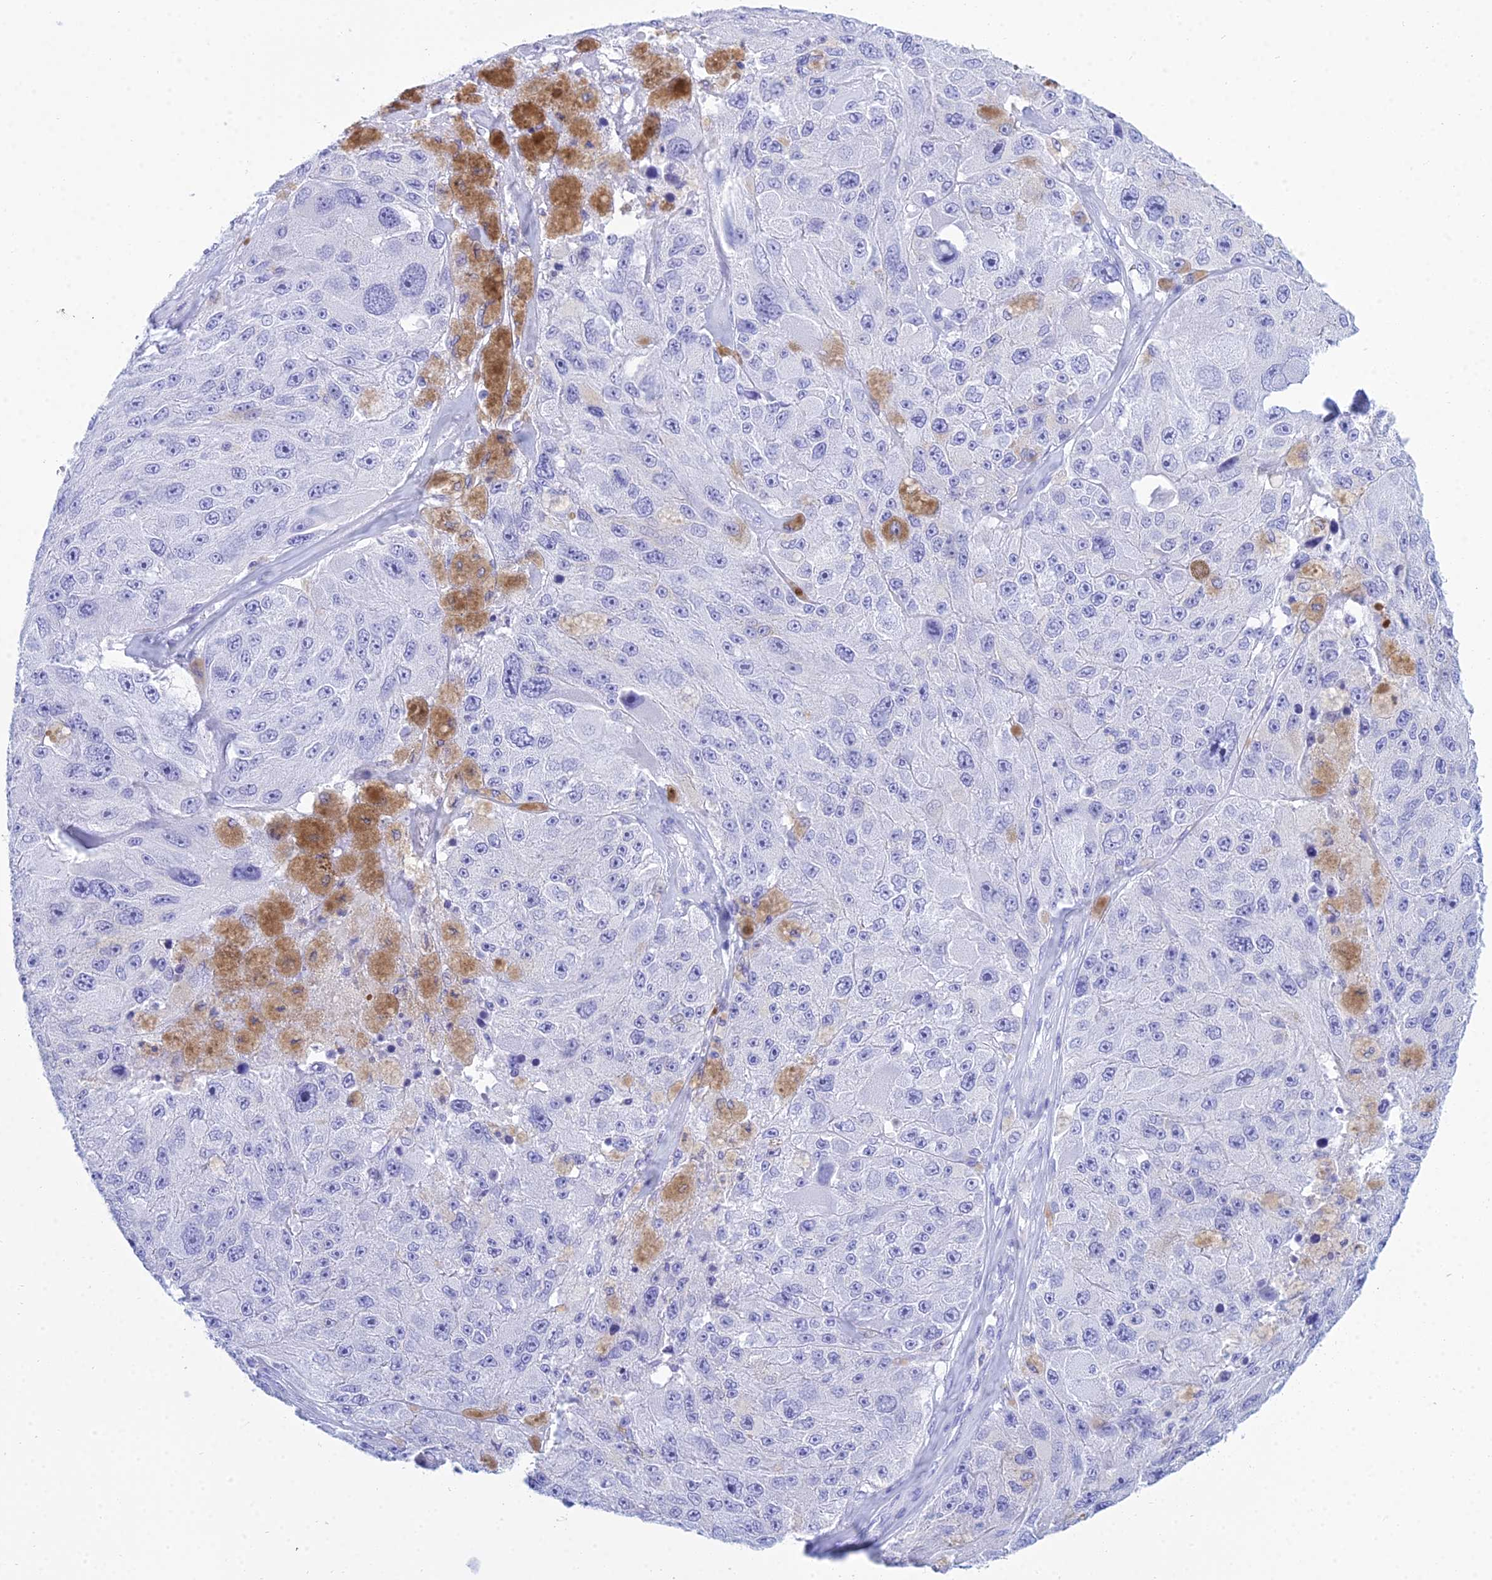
{"staining": {"intensity": "negative", "quantity": "none", "location": "none"}, "tissue": "melanoma", "cell_type": "Tumor cells", "image_type": "cancer", "snomed": [{"axis": "morphology", "description": "Malignant melanoma, Metastatic site"}, {"axis": "topography", "description": "Lymph node"}], "caption": "High magnification brightfield microscopy of melanoma stained with DAB (brown) and counterstained with hematoxylin (blue): tumor cells show no significant expression. Nuclei are stained in blue.", "gene": "PATE4", "patient": {"sex": "male", "age": 62}}